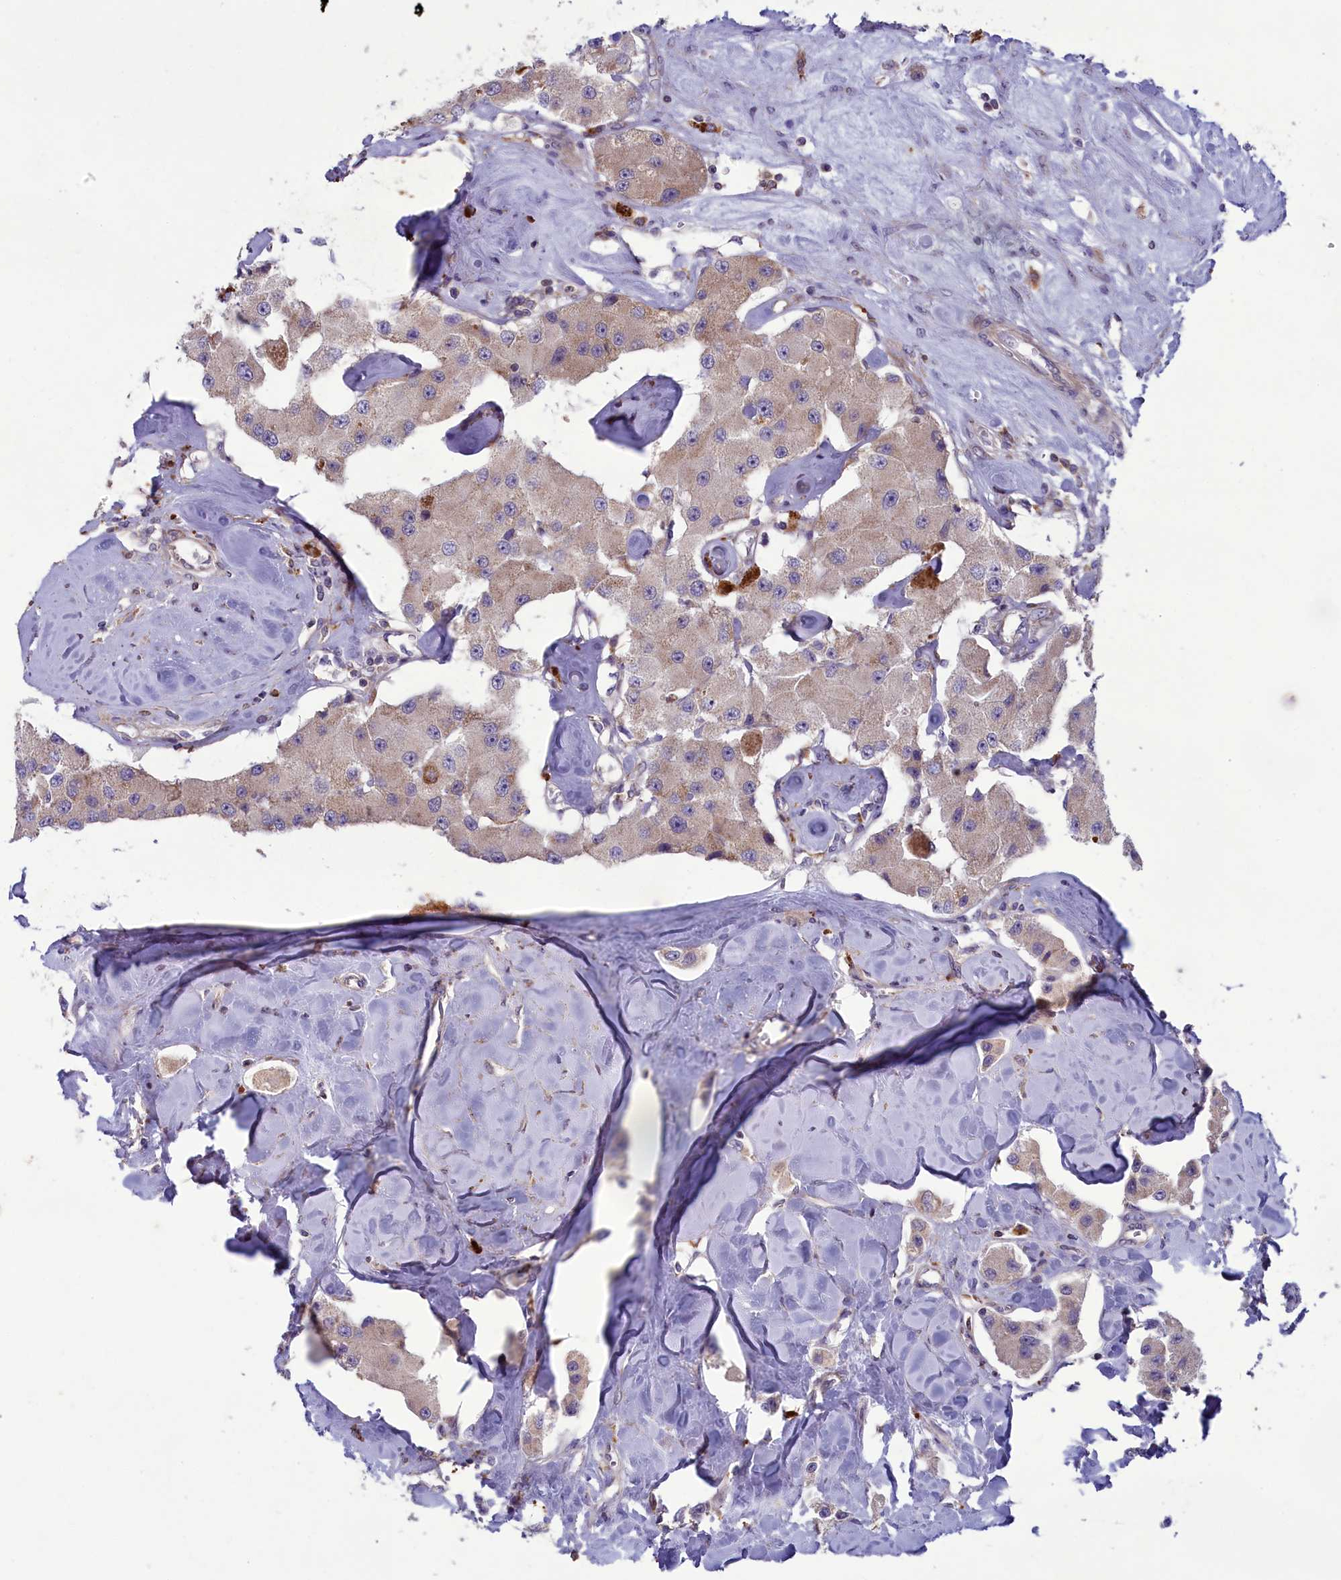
{"staining": {"intensity": "weak", "quantity": "<25%", "location": "cytoplasmic/membranous"}, "tissue": "carcinoid", "cell_type": "Tumor cells", "image_type": "cancer", "snomed": [{"axis": "morphology", "description": "Carcinoid, malignant, NOS"}, {"axis": "topography", "description": "Pancreas"}], "caption": "There is no significant expression in tumor cells of carcinoid.", "gene": "BLTP2", "patient": {"sex": "male", "age": 41}}